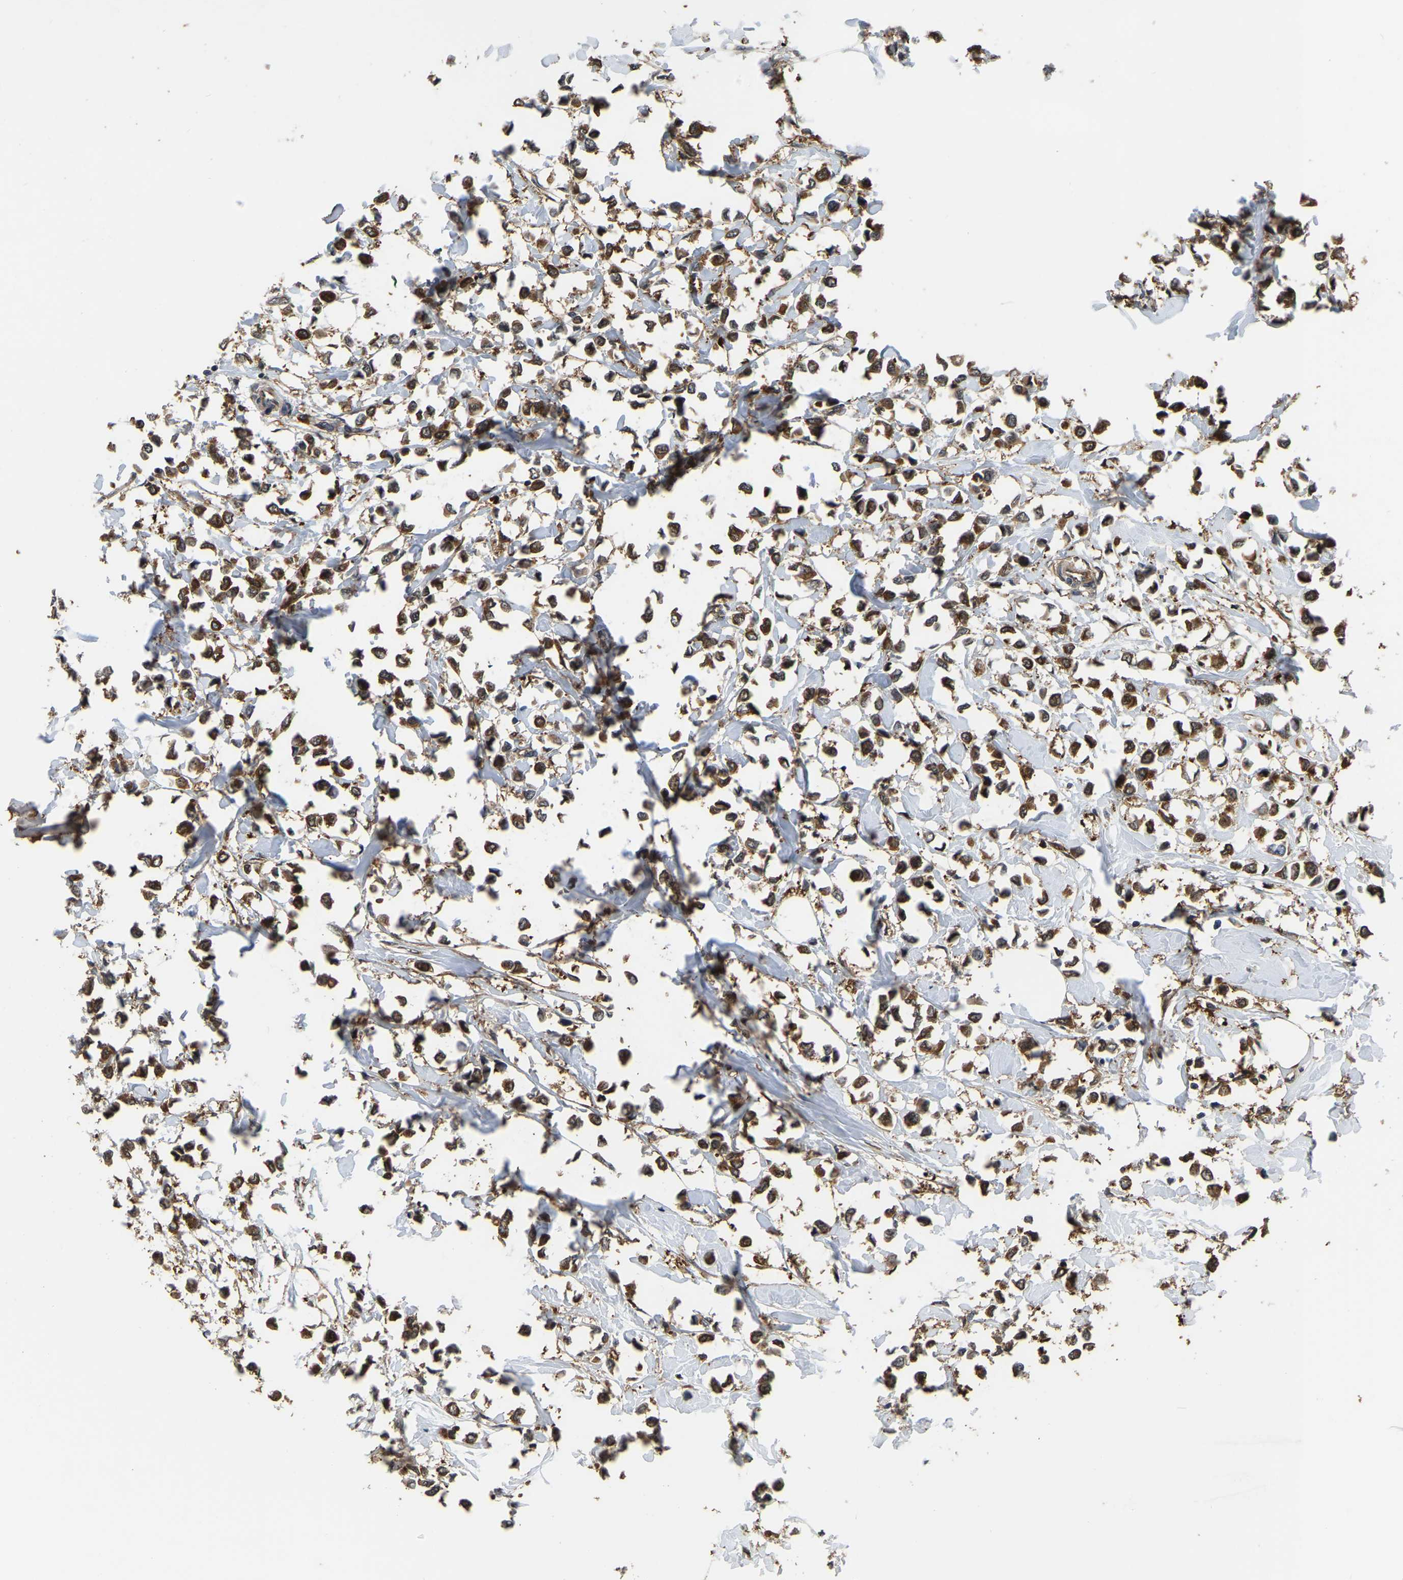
{"staining": {"intensity": "strong", "quantity": ">75%", "location": "cytoplasmic/membranous"}, "tissue": "breast cancer", "cell_type": "Tumor cells", "image_type": "cancer", "snomed": [{"axis": "morphology", "description": "Lobular carcinoma"}, {"axis": "topography", "description": "Breast"}], "caption": "The photomicrograph shows a brown stain indicating the presence of a protein in the cytoplasmic/membranous of tumor cells in lobular carcinoma (breast).", "gene": "GARS1", "patient": {"sex": "female", "age": 51}}